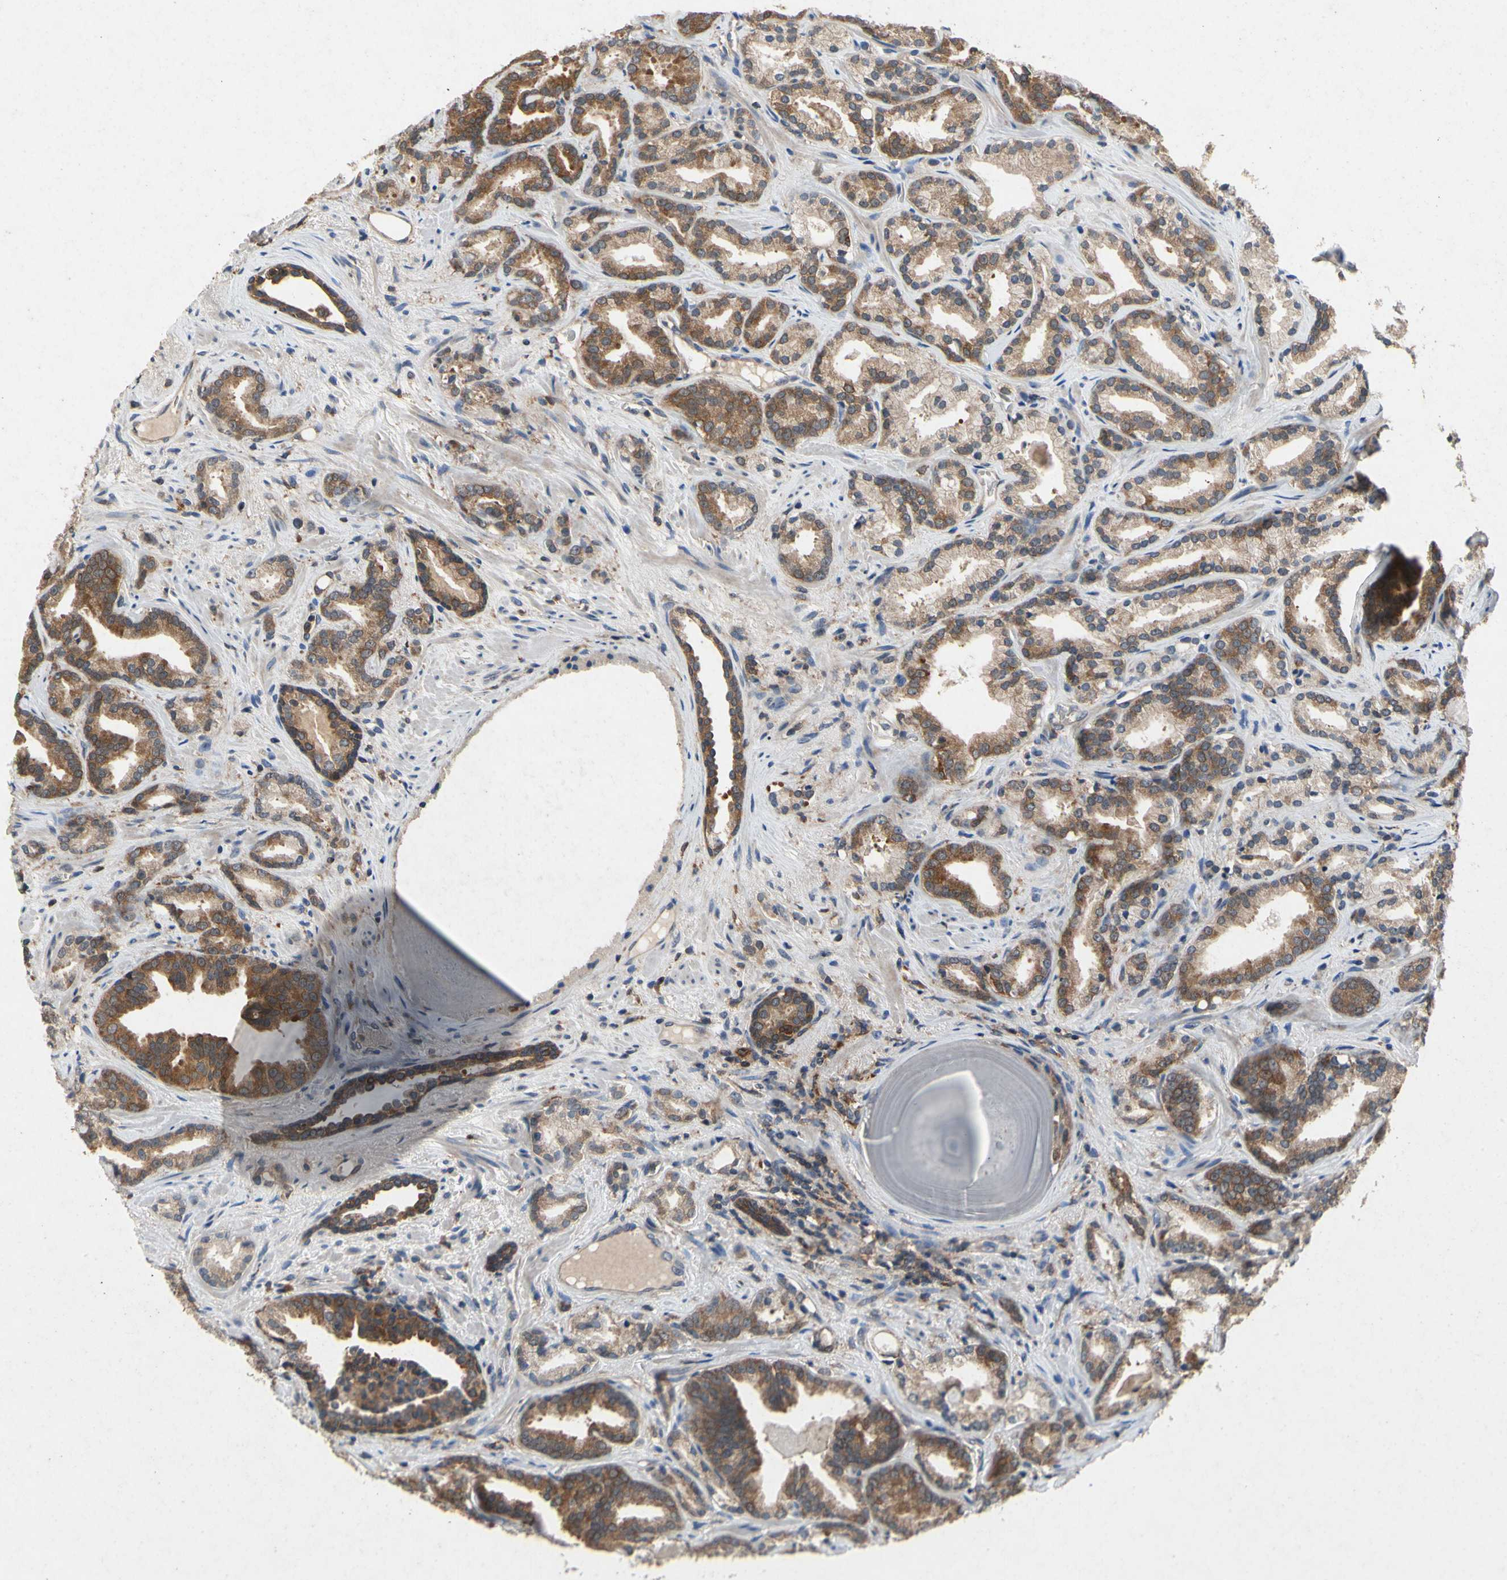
{"staining": {"intensity": "moderate", "quantity": ">75%", "location": "cytoplasmic/membranous"}, "tissue": "prostate cancer", "cell_type": "Tumor cells", "image_type": "cancer", "snomed": [{"axis": "morphology", "description": "Adenocarcinoma, Low grade"}, {"axis": "topography", "description": "Prostate"}], "caption": "Immunohistochemistry (IHC) histopathology image of neoplastic tissue: human low-grade adenocarcinoma (prostate) stained using immunohistochemistry demonstrates medium levels of moderate protein expression localized specifically in the cytoplasmic/membranous of tumor cells, appearing as a cytoplasmic/membranous brown color.", "gene": "RPS6KA1", "patient": {"sex": "male", "age": 63}}